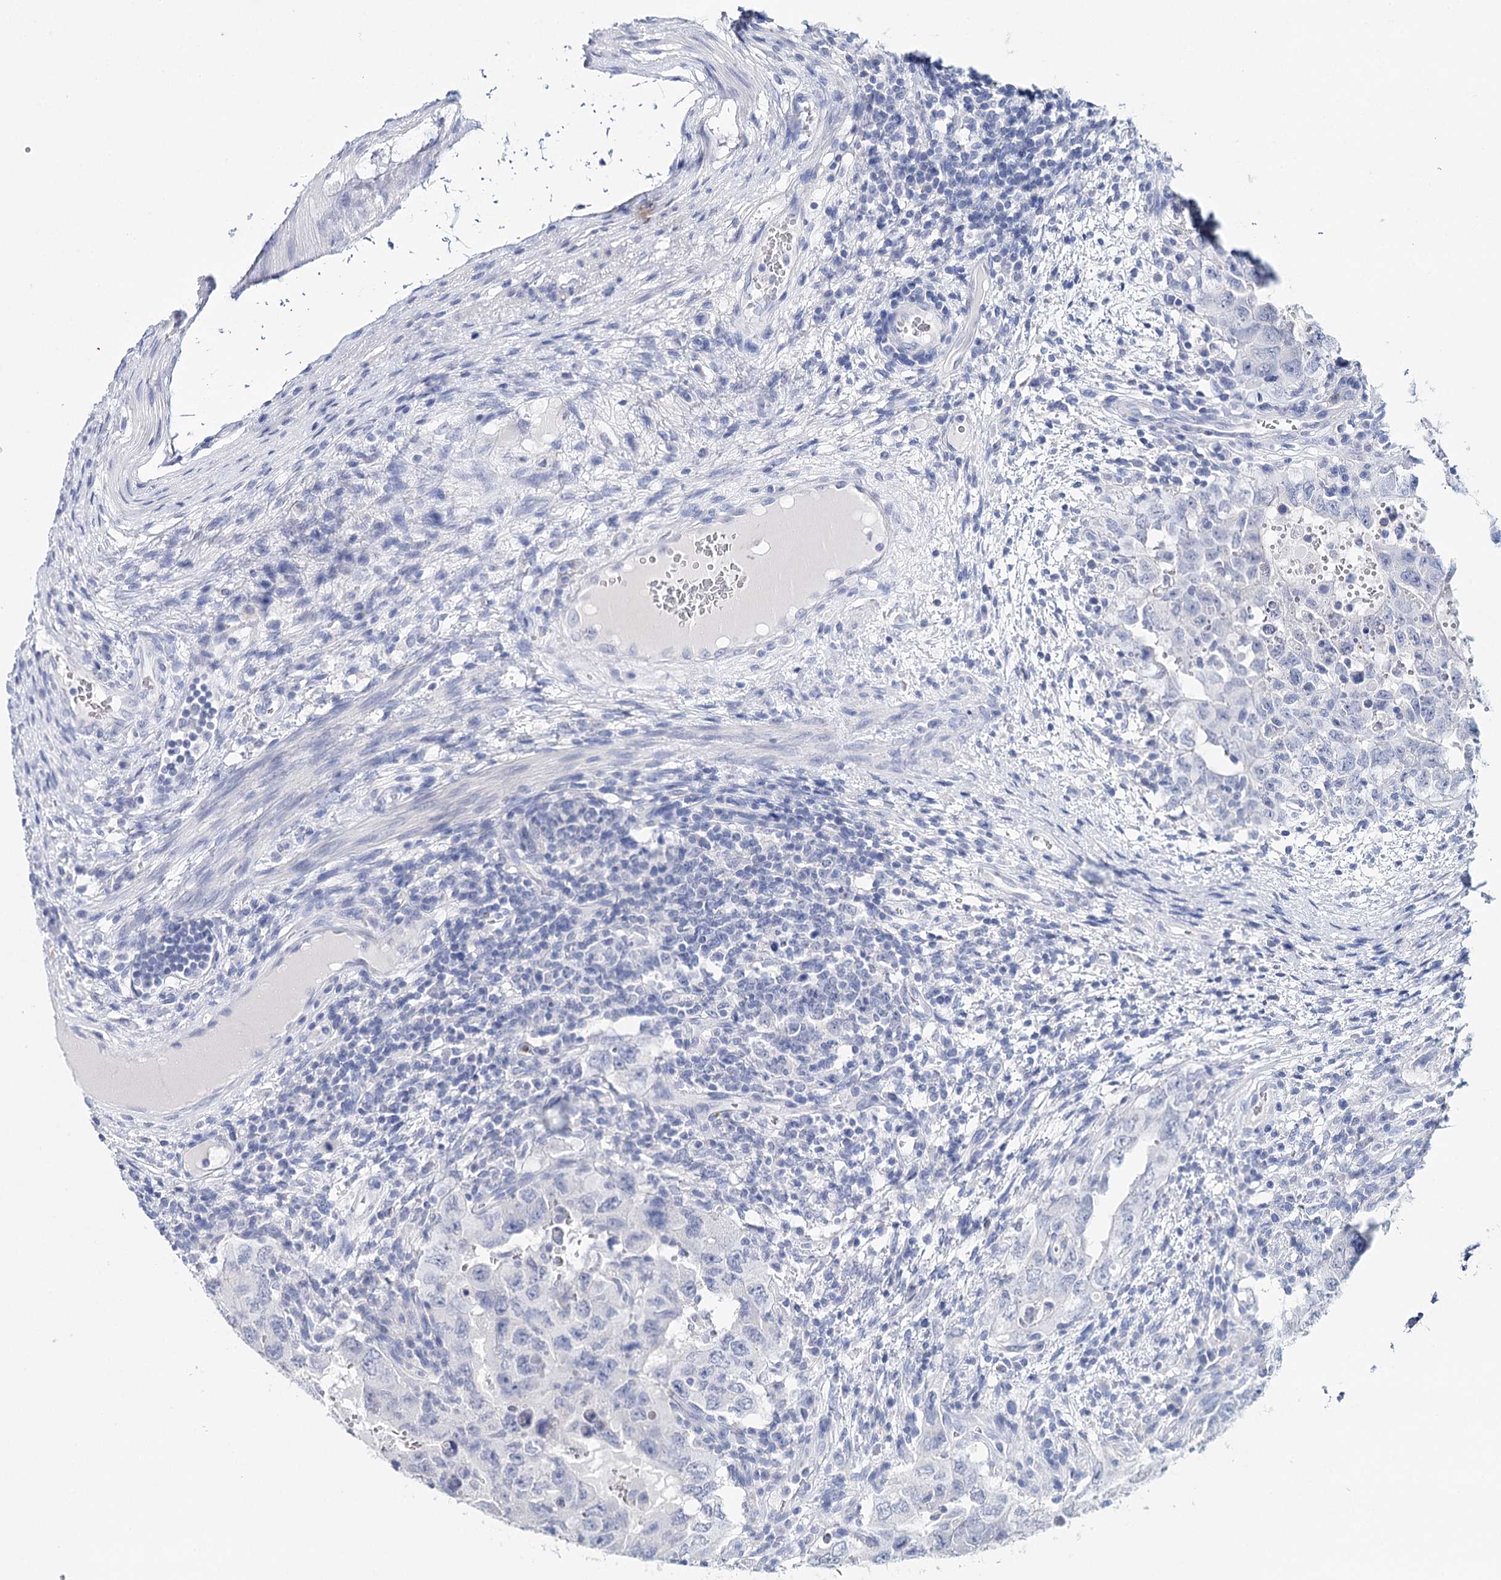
{"staining": {"intensity": "negative", "quantity": "none", "location": "none"}, "tissue": "testis cancer", "cell_type": "Tumor cells", "image_type": "cancer", "snomed": [{"axis": "morphology", "description": "Carcinoma, Embryonal, NOS"}, {"axis": "topography", "description": "Testis"}], "caption": "Immunohistochemical staining of human testis cancer displays no significant expression in tumor cells.", "gene": "CEACAM8", "patient": {"sex": "male", "age": 26}}